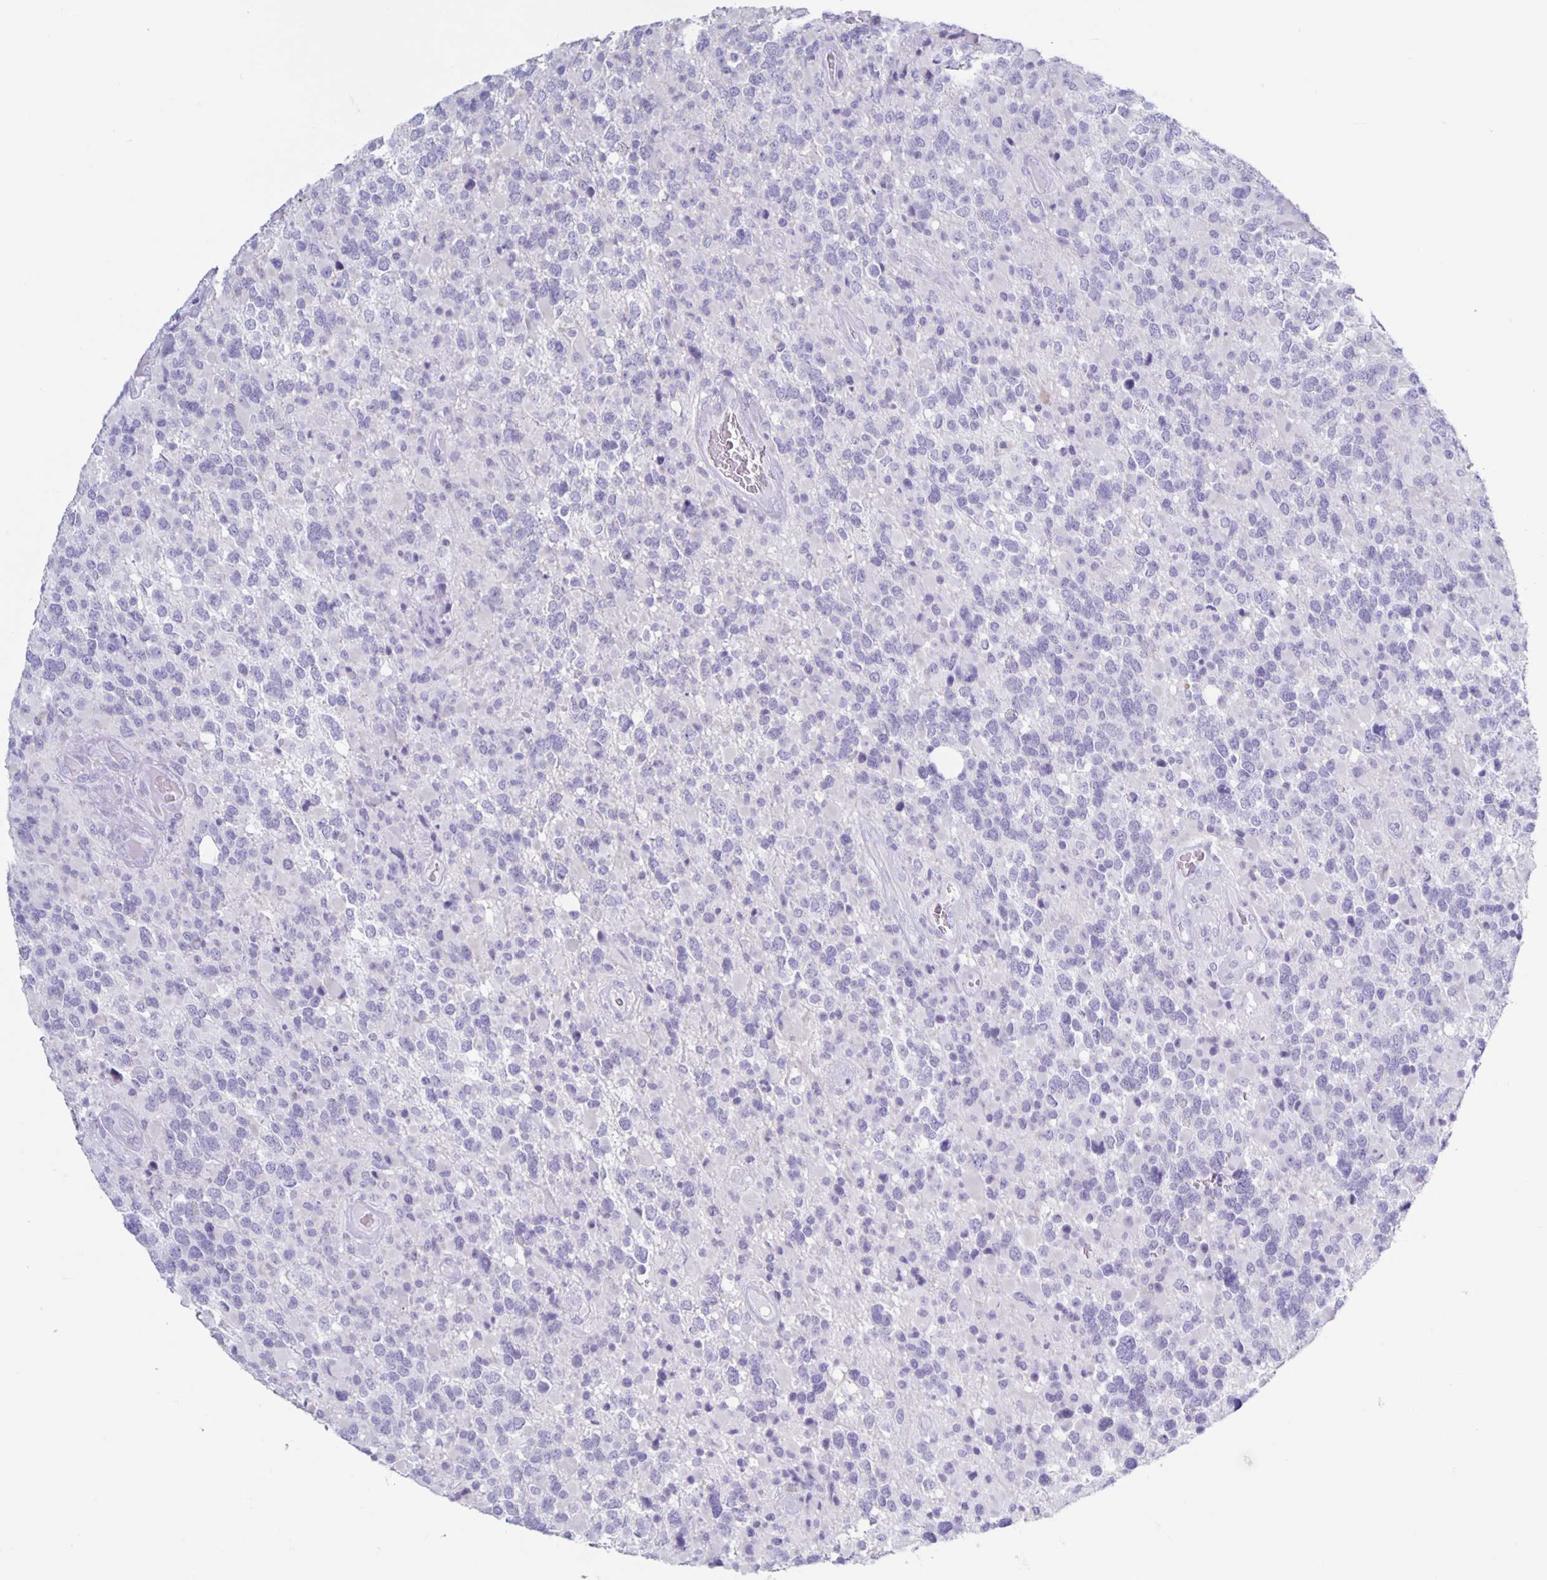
{"staining": {"intensity": "negative", "quantity": "none", "location": "none"}, "tissue": "glioma", "cell_type": "Tumor cells", "image_type": "cancer", "snomed": [{"axis": "morphology", "description": "Glioma, malignant, High grade"}, {"axis": "topography", "description": "Brain"}], "caption": "Protein analysis of malignant glioma (high-grade) shows no significant expression in tumor cells. (DAB (3,3'-diaminobenzidine) IHC, high magnification).", "gene": "CT45A5", "patient": {"sex": "female", "age": 40}}